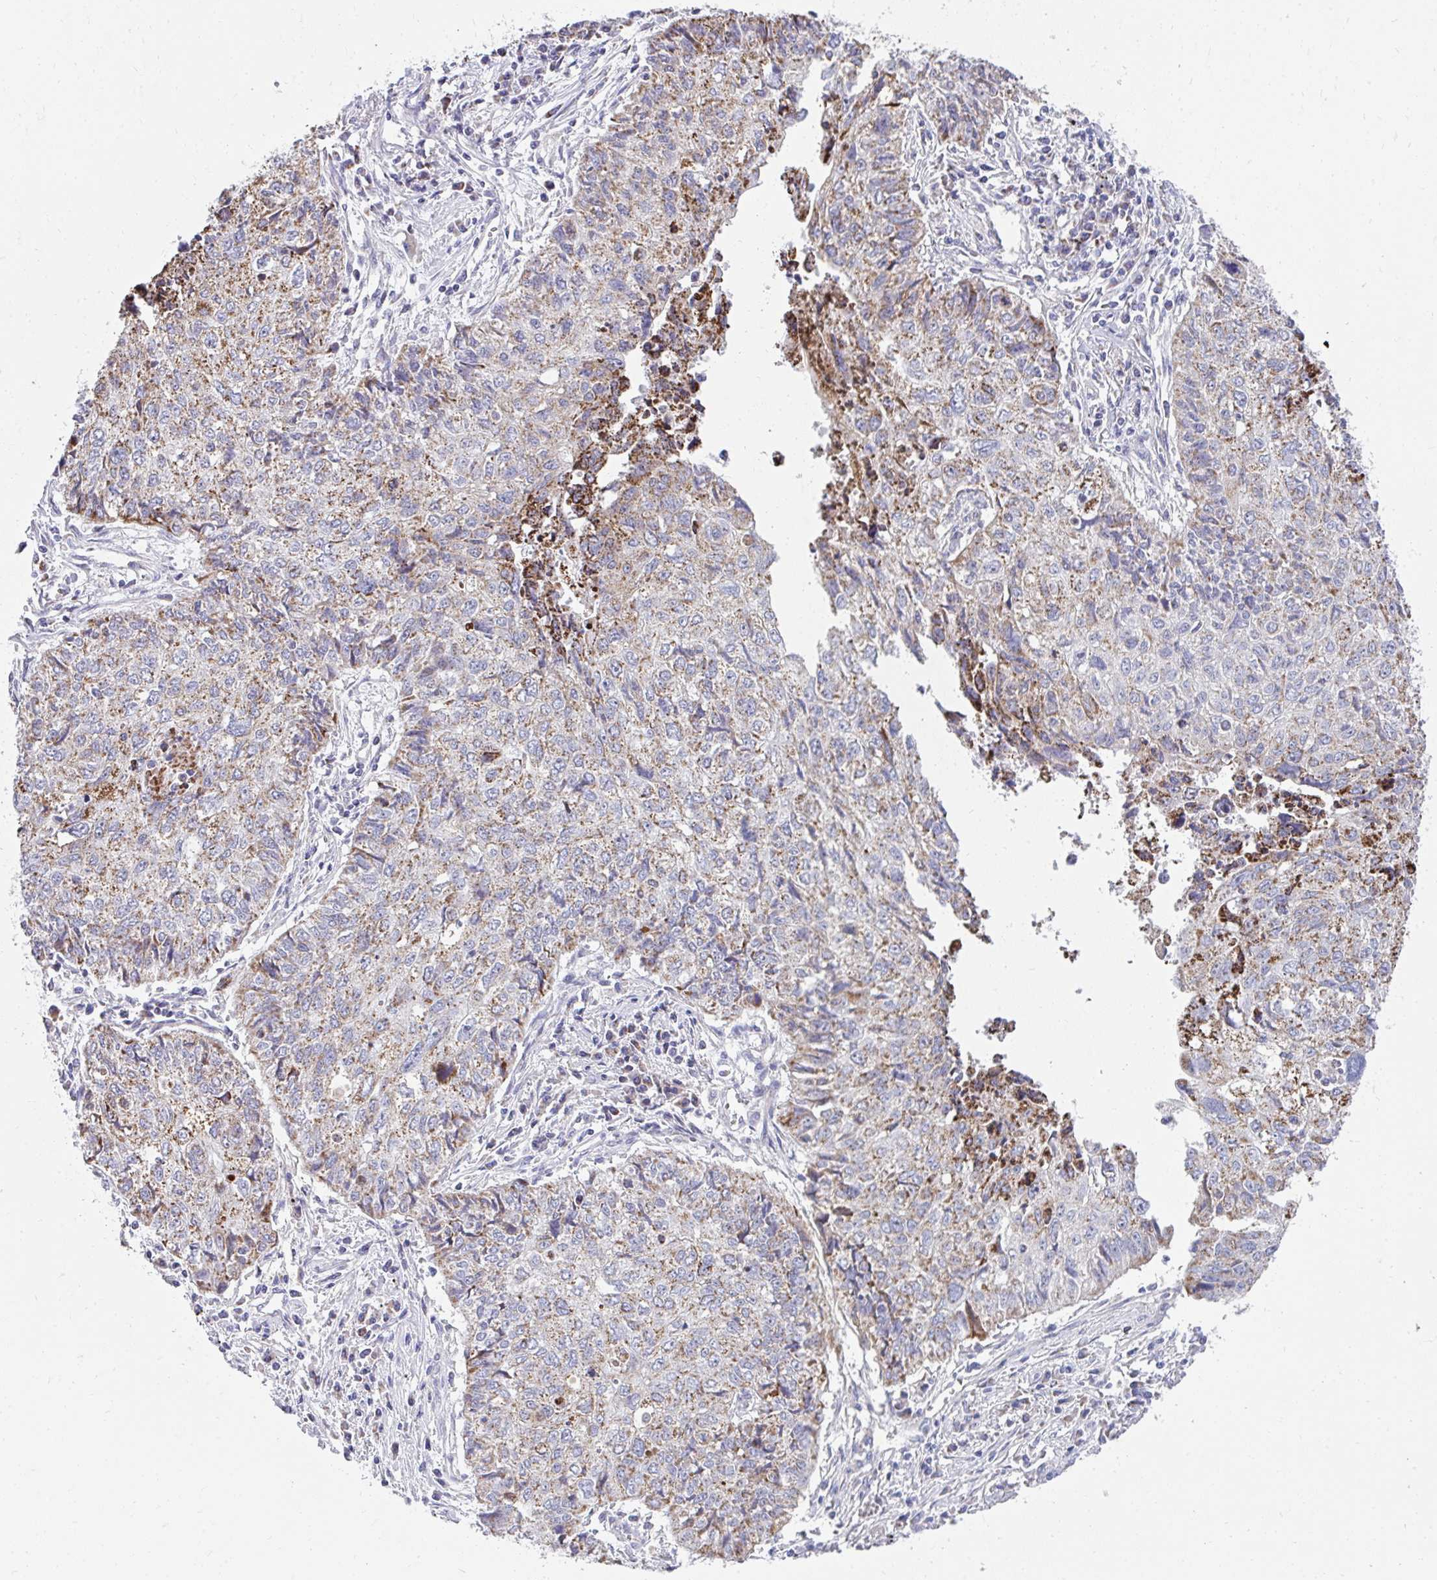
{"staining": {"intensity": "moderate", "quantity": ">75%", "location": "cytoplasmic/membranous"}, "tissue": "lung cancer", "cell_type": "Tumor cells", "image_type": "cancer", "snomed": [{"axis": "morphology", "description": "Normal morphology"}, {"axis": "morphology", "description": "Aneuploidy"}, {"axis": "morphology", "description": "Squamous cell carcinoma, NOS"}, {"axis": "topography", "description": "Lymph node"}, {"axis": "topography", "description": "Lung"}], "caption": "Lung cancer (squamous cell carcinoma) stained for a protein displays moderate cytoplasmic/membranous positivity in tumor cells.", "gene": "PRRG3", "patient": {"sex": "female", "age": 76}}